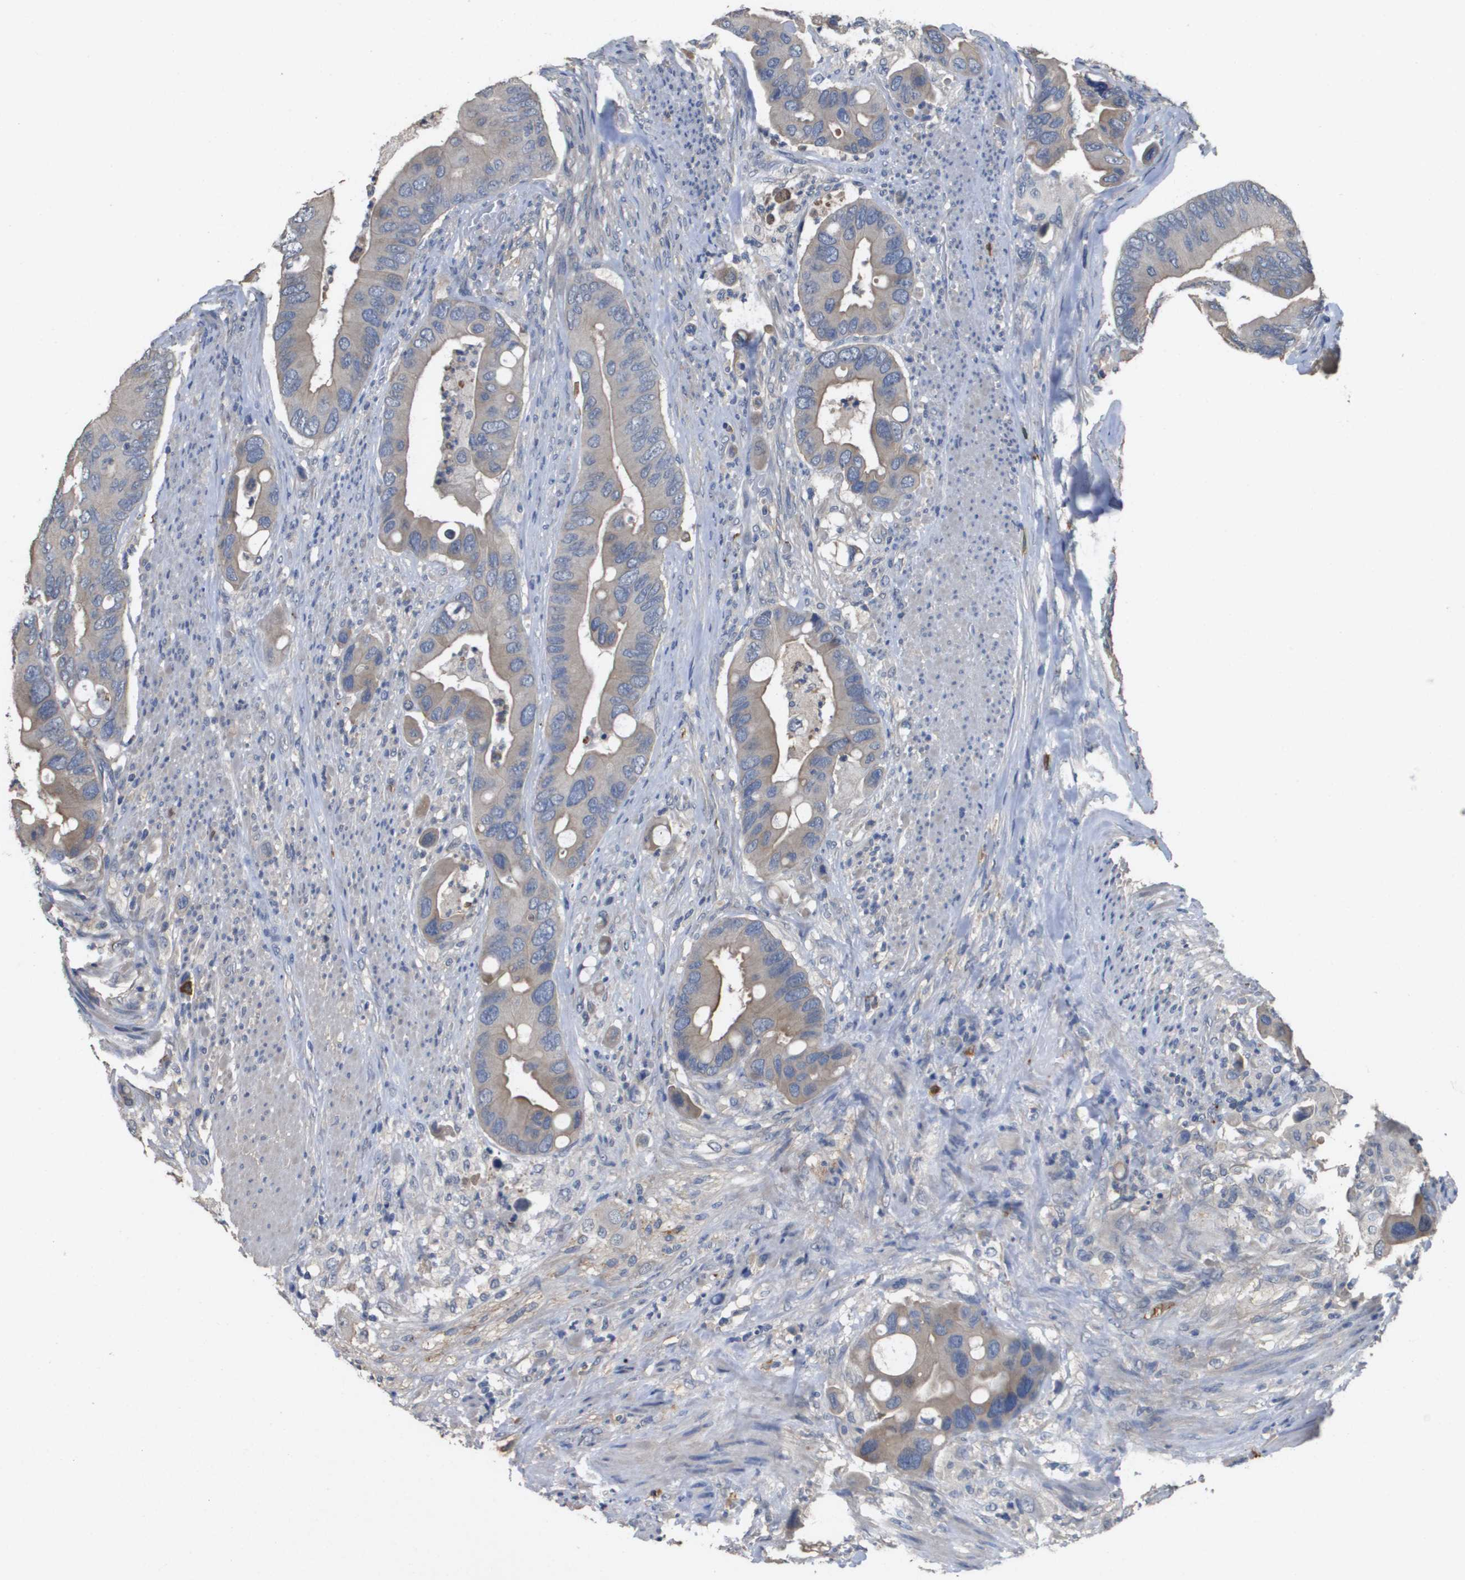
{"staining": {"intensity": "weak", "quantity": ">75%", "location": "cytoplasmic/membranous"}, "tissue": "colorectal cancer", "cell_type": "Tumor cells", "image_type": "cancer", "snomed": [{"axis": "morphology", "description": "Adenocarcinoma, NOS"}, {"axis": "topography", "description": "Rectum"}], "caption": "About >75% of tumor cells in human colorectal cancer (adenocarcinoma) reveal weak cytoplasmic/membranous protein positivity as visualized by brown immunohistochemical staining.", "gene": "RAB27B", "patient": {"sex": "female", "age": 57}}